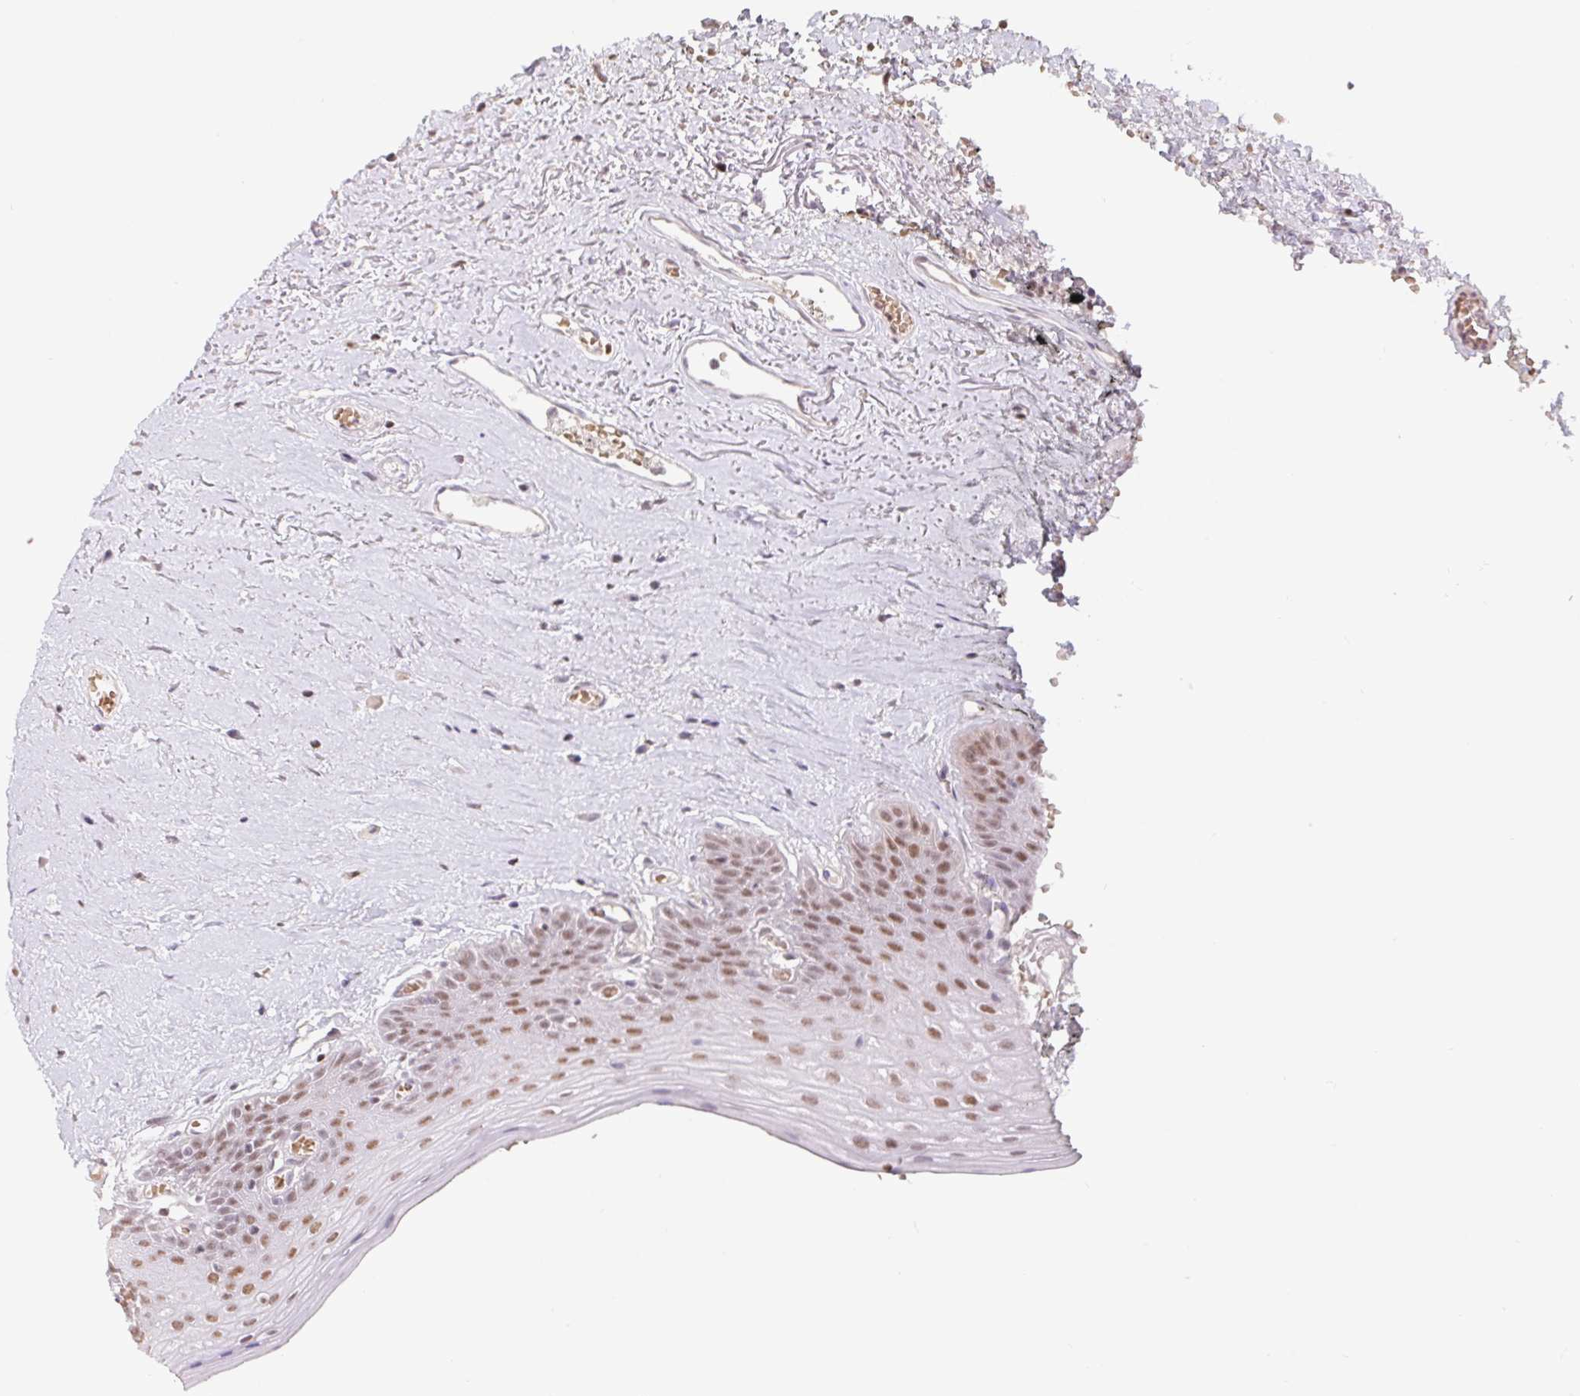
{"staining": {"intensity": "moderate", "quantity": ">75%", "location": "nuclear"}, "tissue": "oral mucosa", "cell_type": "Squamous epithelial cells", "image_type": "normal", "snomed": [{"axis": "morphology", "description": "Normal tissue, NOS"}, {"axis": "morphology", "description": "Squamous cell carcinoma, NOS"}, {"axis": "topography", "description": "Oral tissue"}, {"axis": "topography", "description": "Peripheral nerve tissue"}, {"axis": "topography", "description": "Head-Neck"}], "caption": "Benign oral mucosa exhibits moderate nuclear expression in about >75% of squamous epithelial cells.", "gene": "TRERF1", "patient": {"sex": "female", "age": 59}}